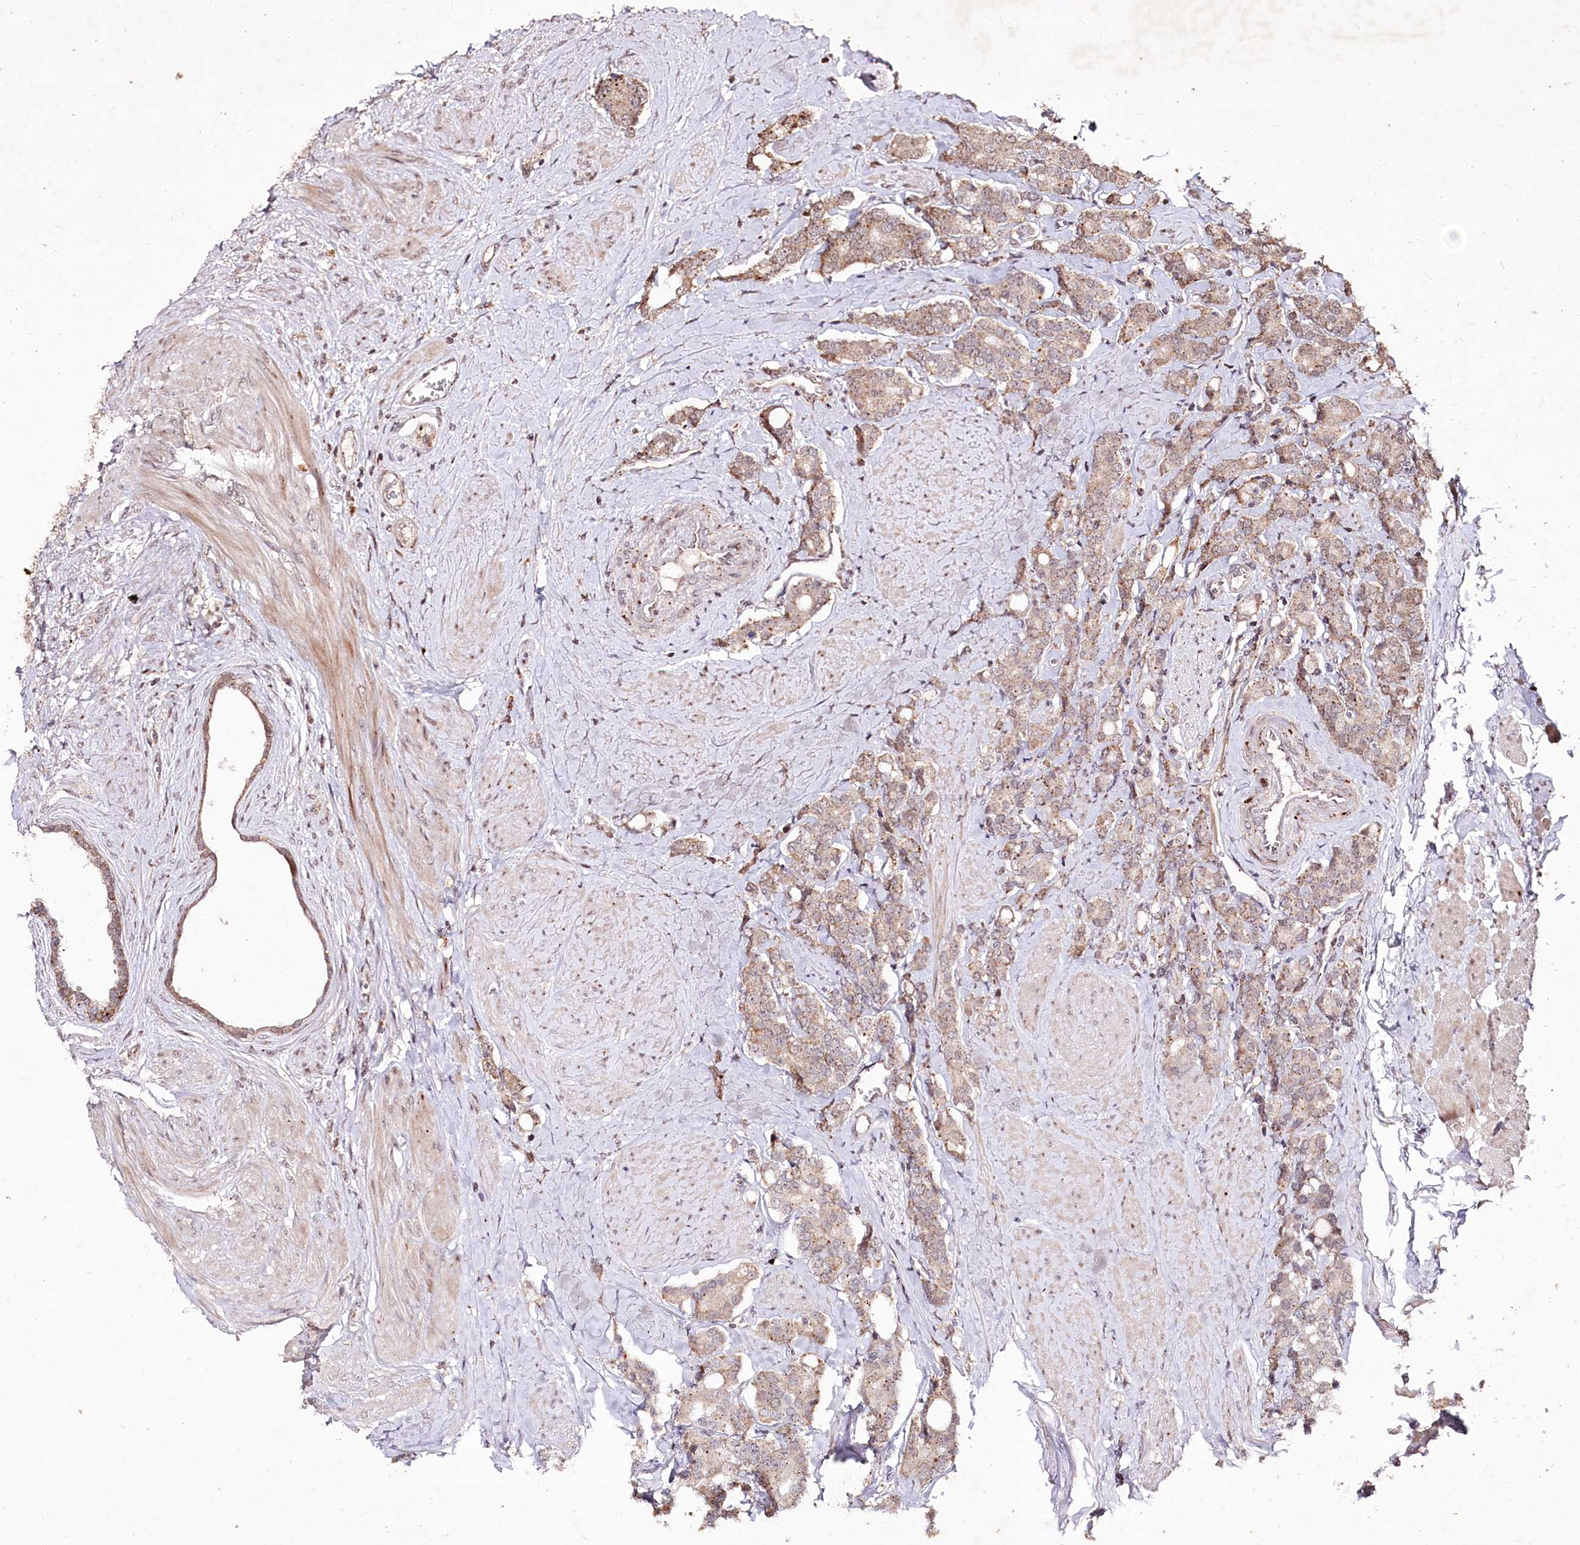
{"staining": {"intensity": "weak", "quantity": ">75%", "location": "cytoplasmic/membranous"}, "tissue": "prostate cancer", "cell_type": "Tumor cells", "image_type": "cancer", "snomed": [{"axis": "morphology", "description": "Adenocarcinoma, High grade"}, {"axis": "topography", "description": "Prostate"}], "caption": "Human prostate cancer (adenocarcinoma (high-grade)) stained with a protein marker displays weak staining in tumor cells.", "gene": "CARD19", "patient": {"sex": "male", "age": 62}}